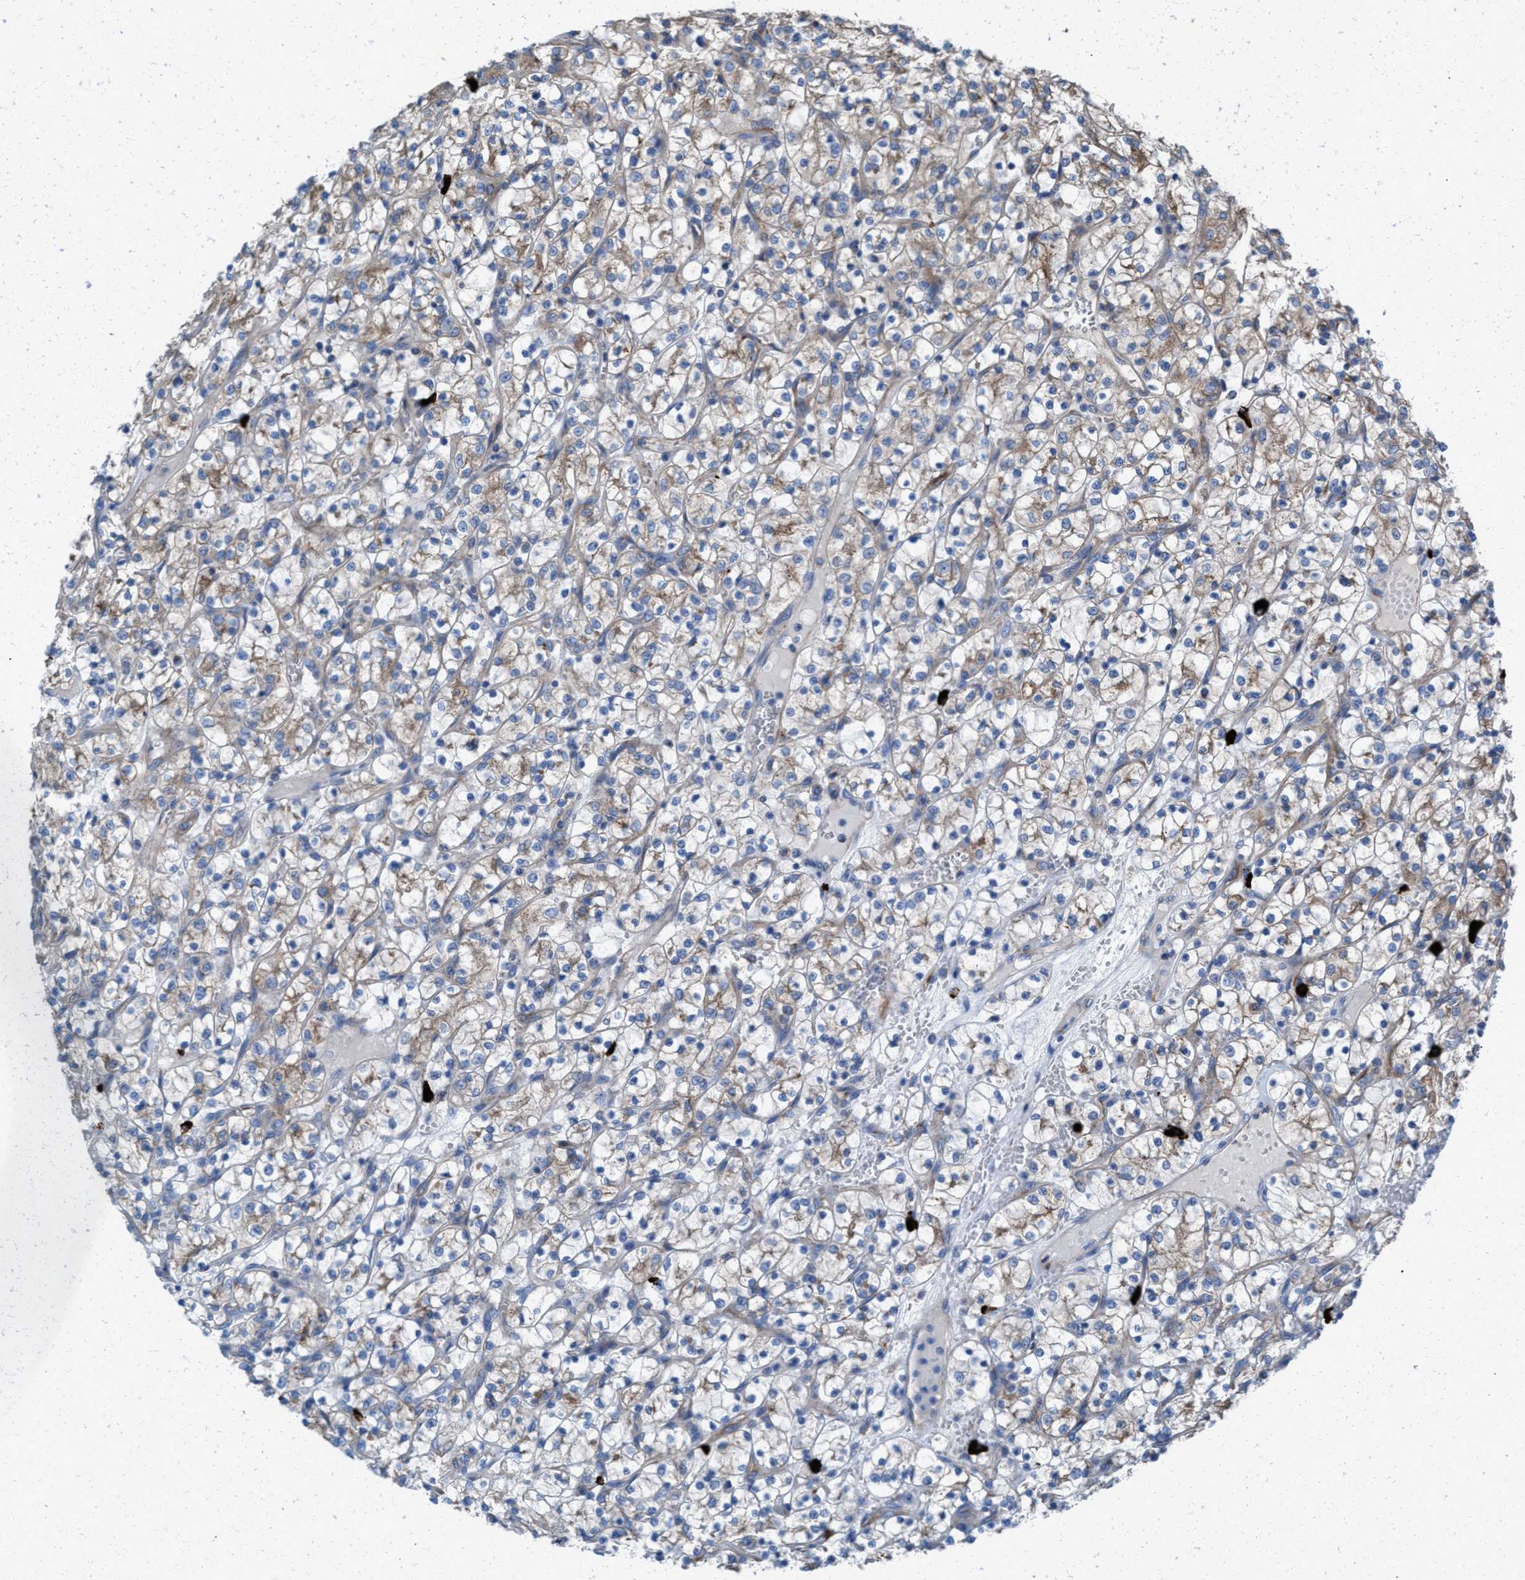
{"staining": {"intensity": "weak", "quantity": ">75%", "location": "cytoplasmic/membranous"}, "tissue": "renal cancer", "cell_type": "Tumor cells", "image_type": "cancer", "snomed": [{"axis": "morphology", "description": "Adenocarcinoma, NOS"}, {"axis": "topography", "description": "Kidney"}], "caption": "Renal cancer (adenocarcinoma) stained with a protein marker demonstrates weak staining in tumor cells.", "gene": "NYAP1", "patient": {"sex": "female", "age": 69}}